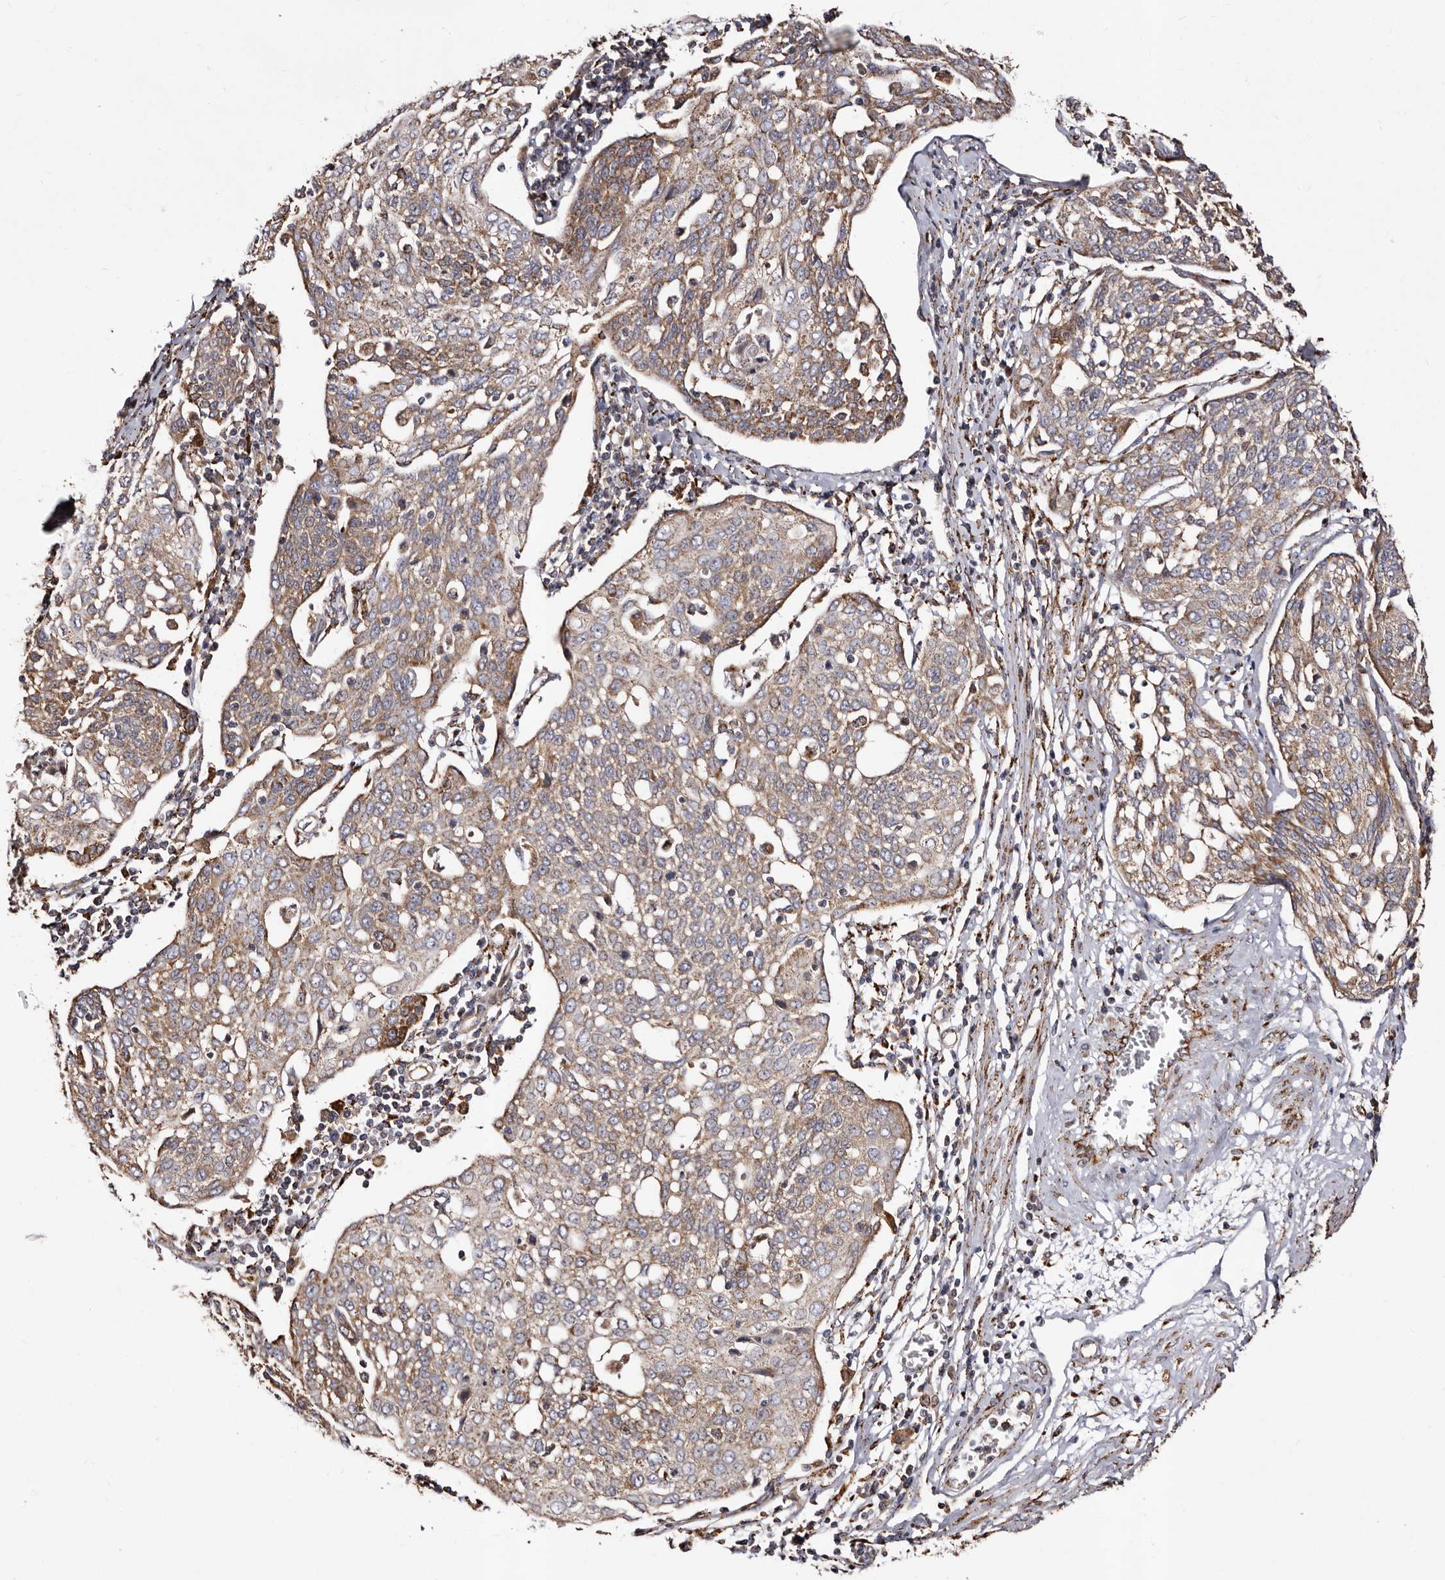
{"staining": {"intensity": "weak", "quantity": "25%-75%", "location": "cytoplasmic/membranous"}, "tissue": "cervical cancer", "cell_type": "Tumor cells", "image_type": "cancer", "snomed": [{"axis": "morphology", "description": "Squamous cell carcinoma, NOS"}, {"axis": "topography", "description": "Cervix"}], "caption": "Immunohistochemistry (DAB) staining of cervical cancer exhibits weak cytoplasmic/membranous protein positivity in about 25%-75% of tumor cells. (DAB IHC with brightfield microscopy, high magnification).", "gene": "LUZP1", "patient": {"sex": "female", "age": 34}}